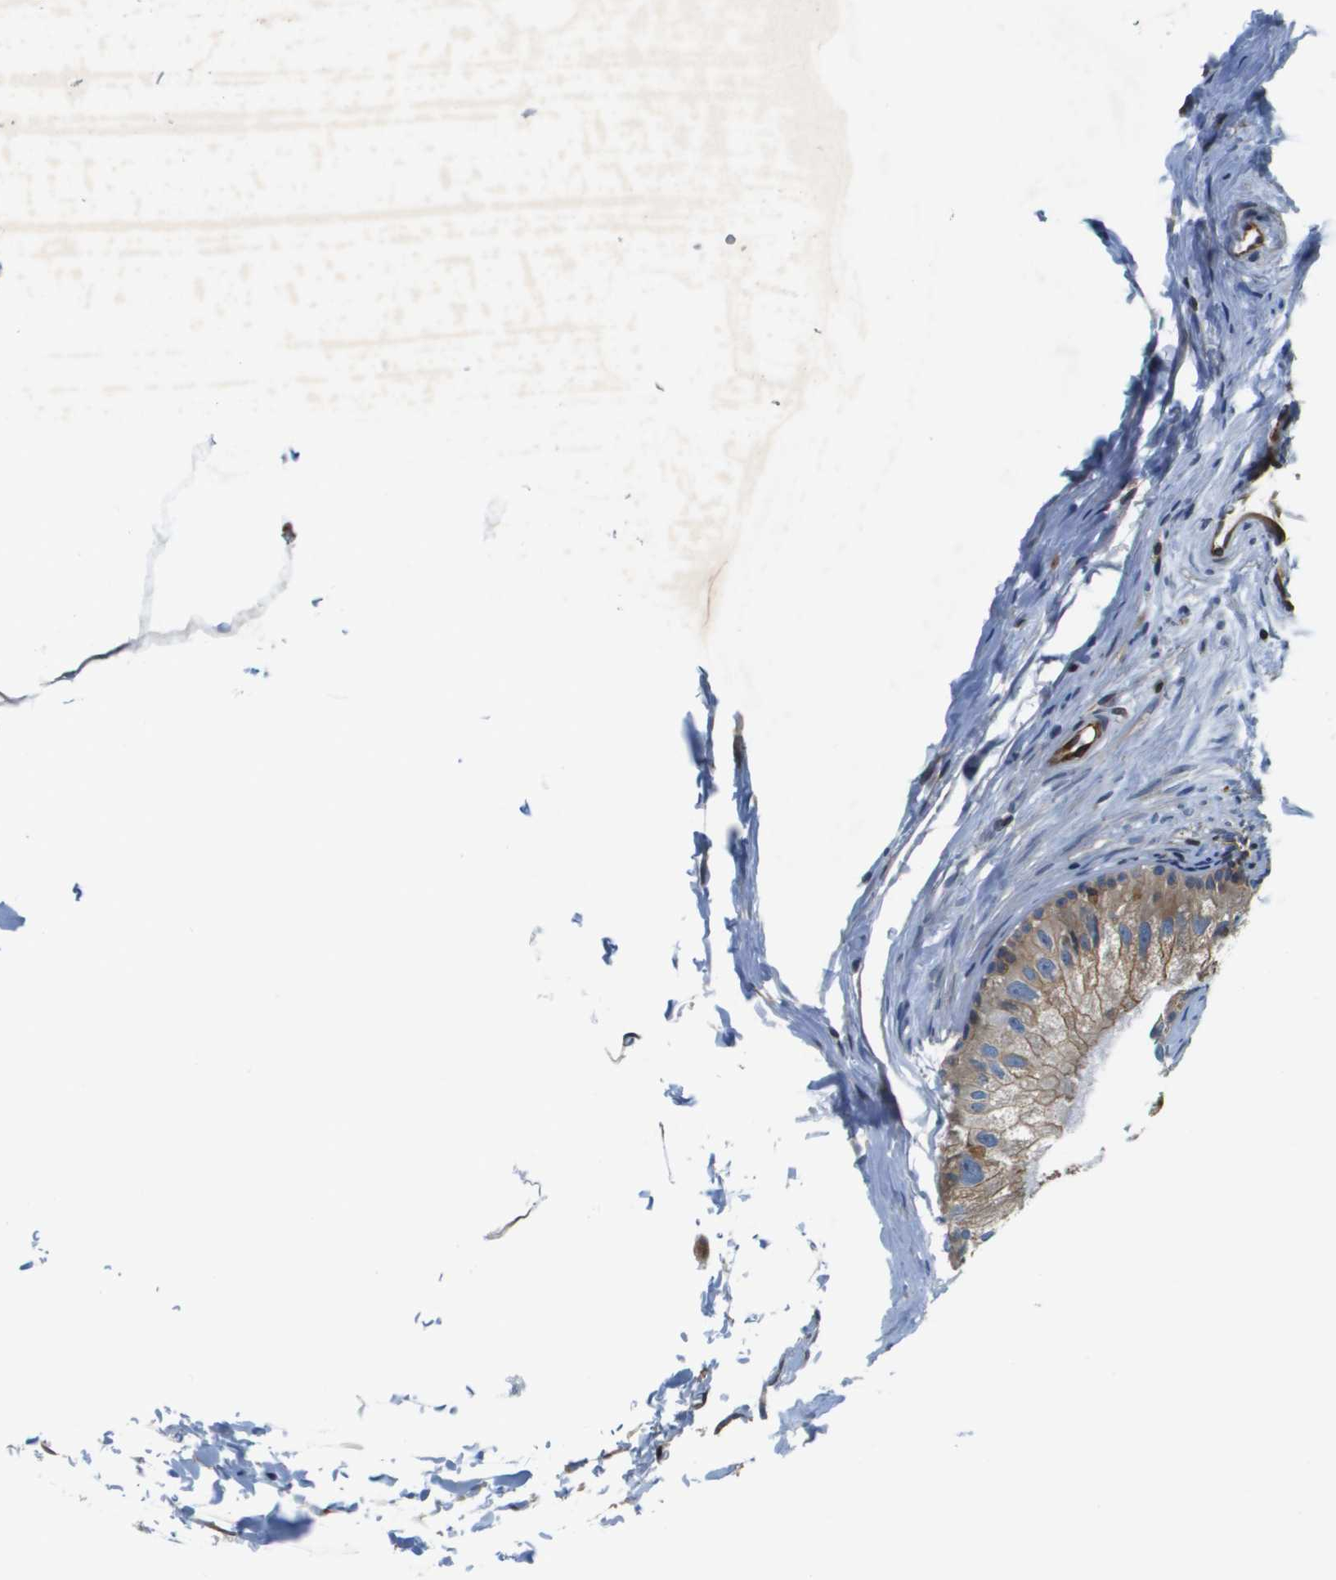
{"staining": {"intensity": "strong", "quantity": "<25%", "location": "cytoplasmic/membranous"}, "tissue": "epididymis", "cell_type": "Glandular cells", "image_type": "normal", "snomed": [{"axis": "morphology", "description": "Normal tissue, NOS"}, {"axis": "topography", "description": "Epididymis"}], "caption": "Epididymis stained with DAB (3,3'-diaminobenzidine) immunohistochemistry (IHC) displays medium levels of strong cytoplasmic/membranous positivity in about <25% of glandular cells. Immunohistochemistry stains the protein of interest in brown and the nuclei are stained blue.", "gene": "ESYT1", "patient": {"sex": "male", "age": 56}}